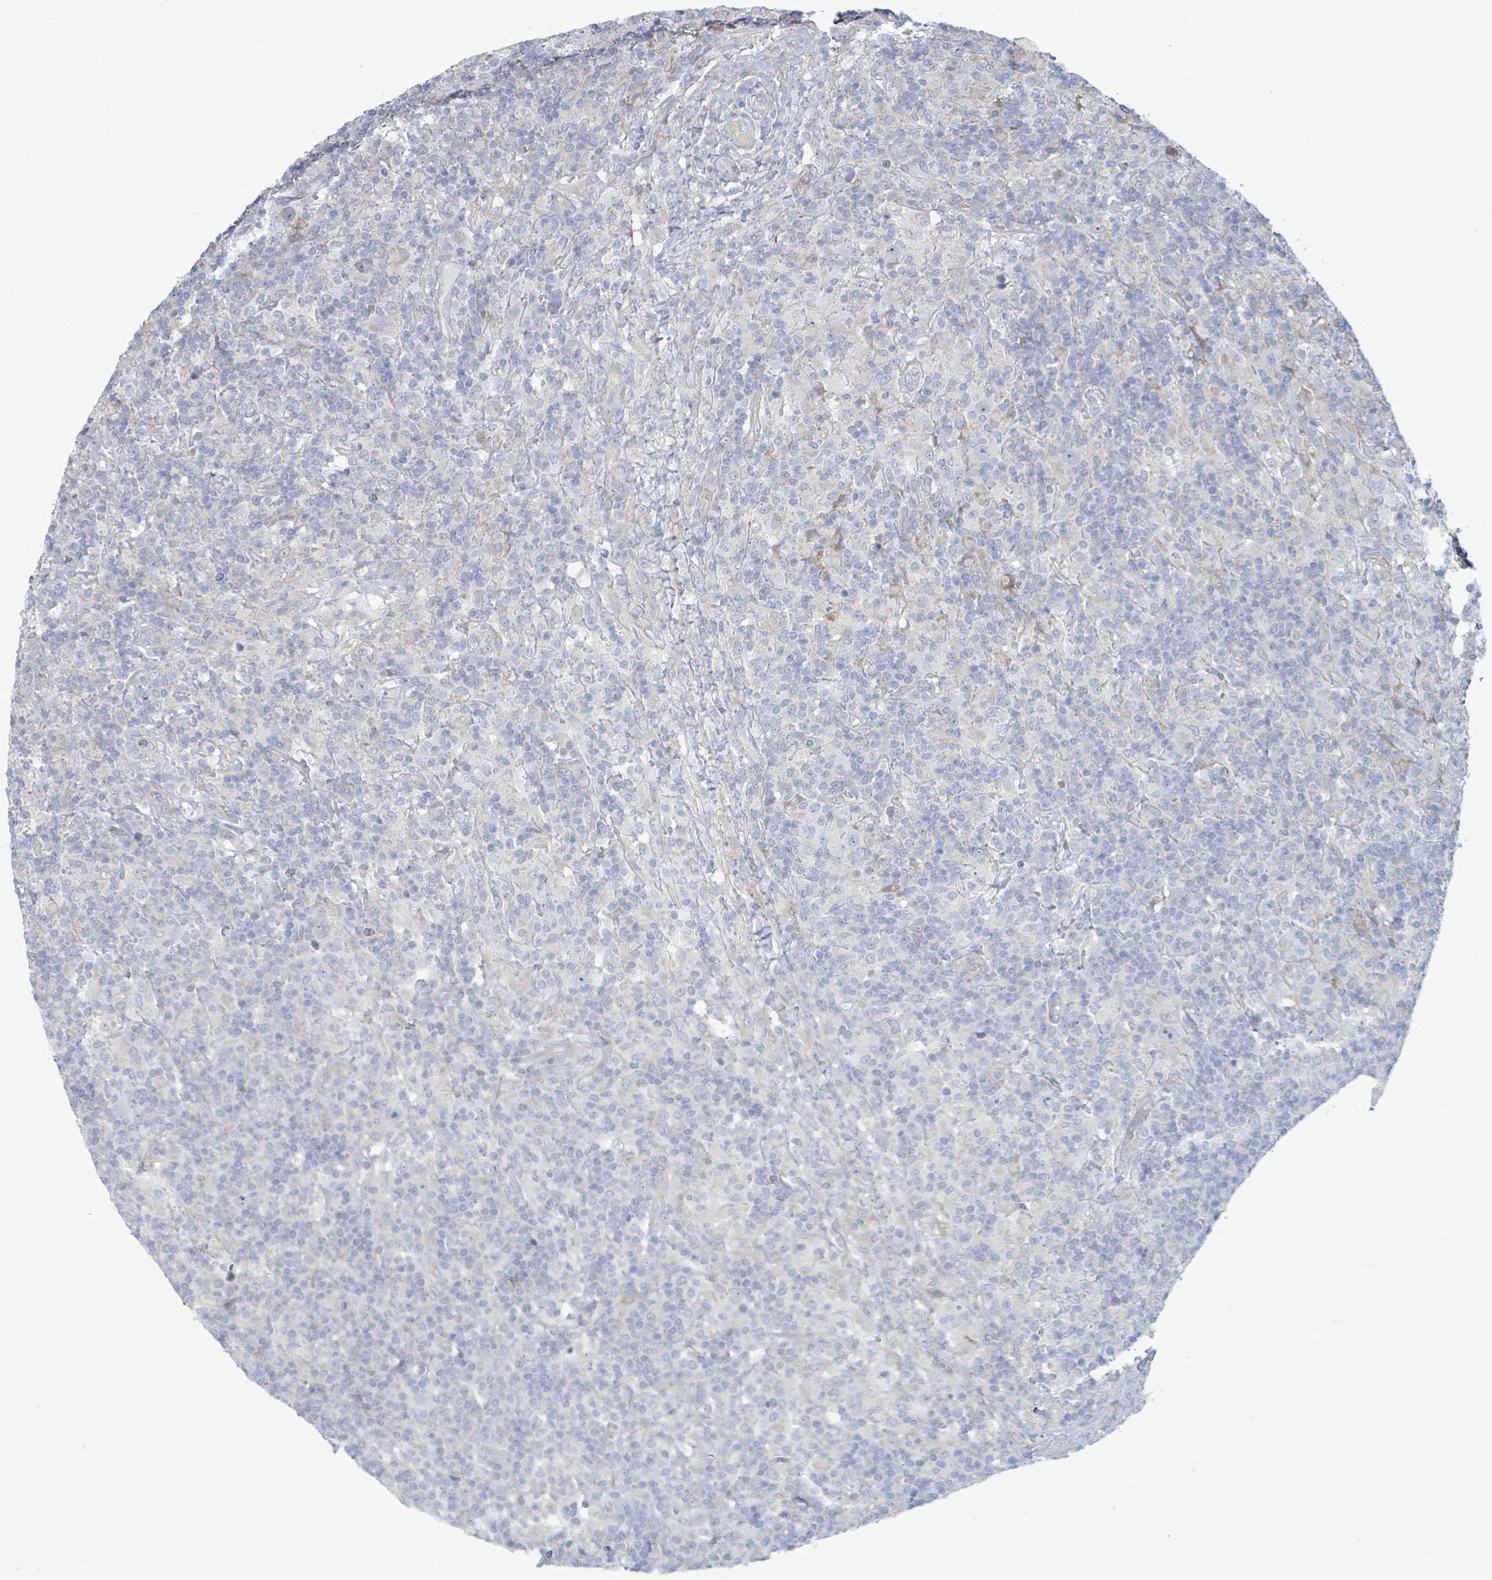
{"staining": {"intensity": "negative", "quantity": "none", "location": "none"}, "tissue": "lymphoma", "cell_type": "Tumor cells", "image_type": "cancer", "snomed": [{"axis": "morphology", "description": "Hodgkin's disease, NOS"}, {"axis": "topography", "description": "Lymph node"}], "caption": "There is no significant positivity in tumor cells of lymphoma.", "gene": "COL13A1", "patient": {"sex": "male", "age": 70}}